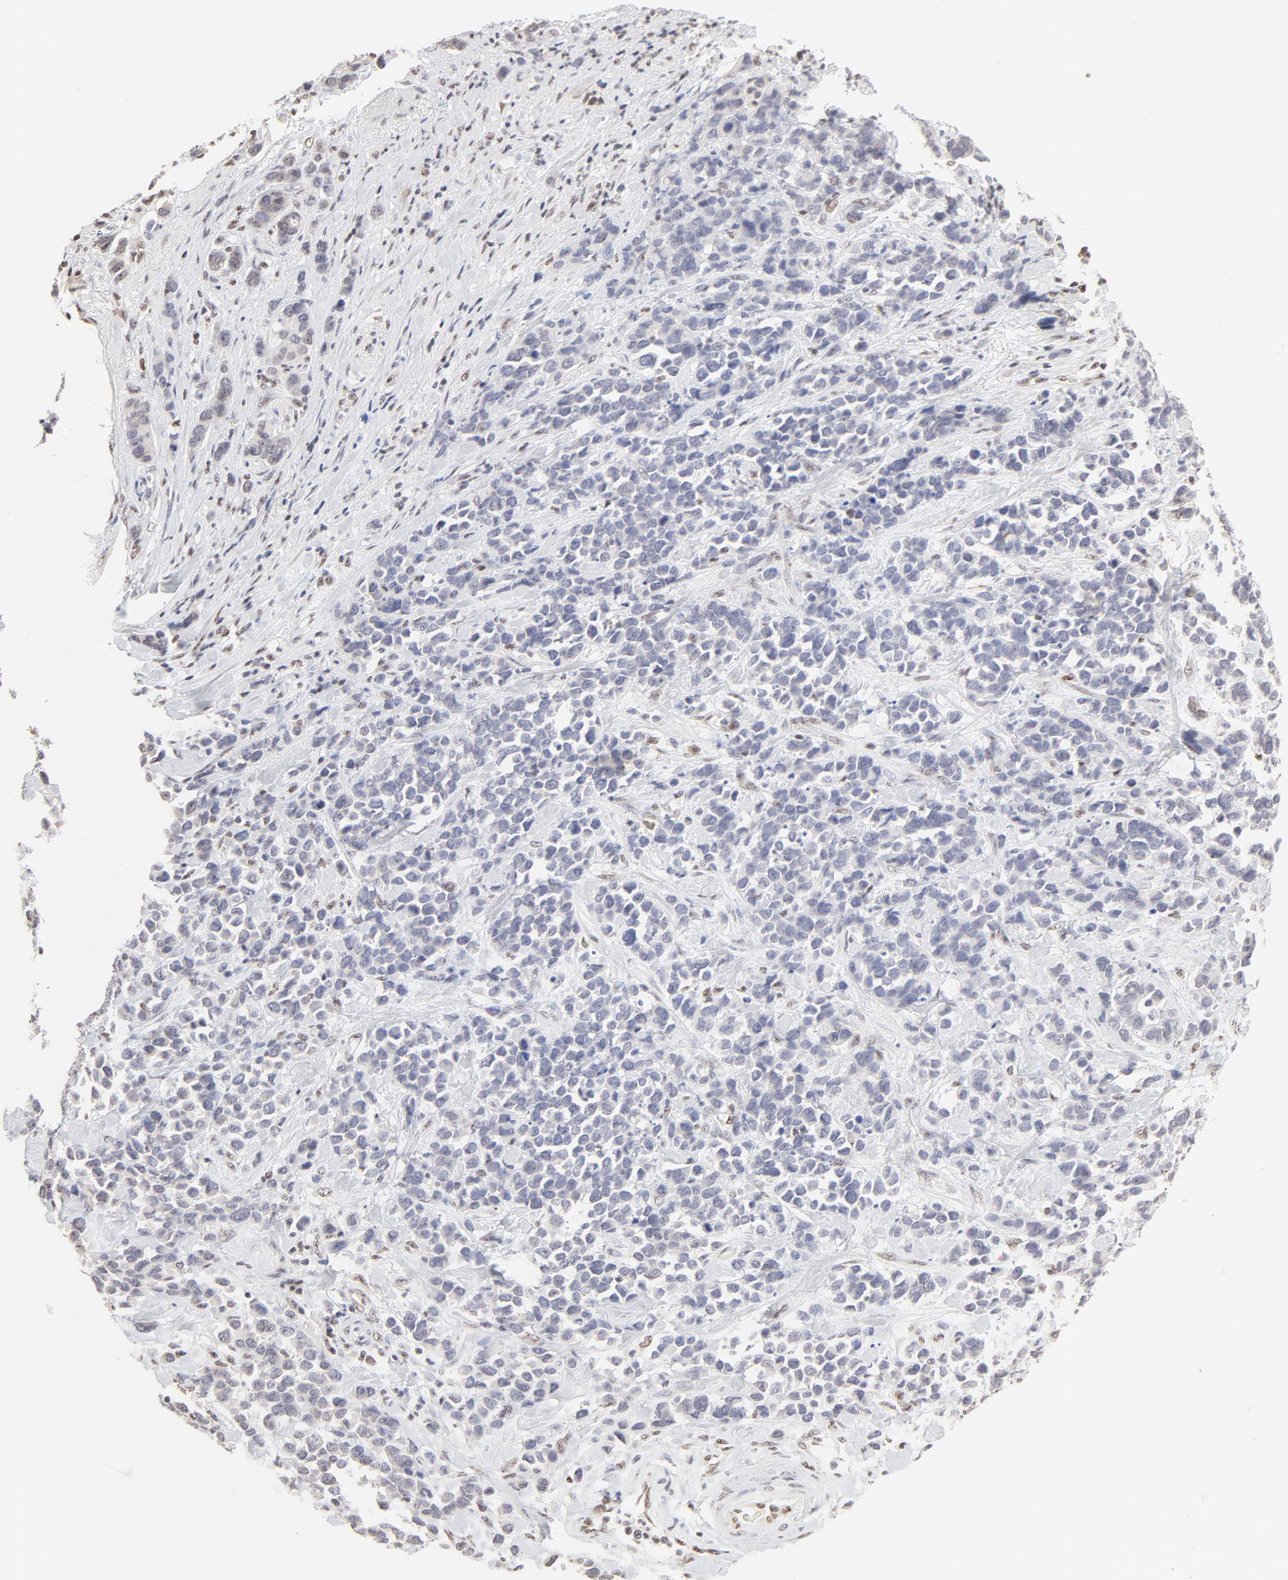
{"staining": {"intensity": "negative", "quantity": "none", "location": "none"}, "tissue": "stomach cancer", "cell_type": "Tumor cells", "image_type": "cancer", "snomed": [{"axis": "morphology", "description": "Adenocarcinoma, NOS"}, {"axis": "topography", "description": "Stomach, upper"}], "caption": "An immunohistochemistry (IHC) histopathology image of adenocarcinoma (stomach) is shown. There is no staining in tumor cells of adenocarcinoma (stomach).", "gene": "NFIL3", "patient": {"sex": "male", "age": 71}}